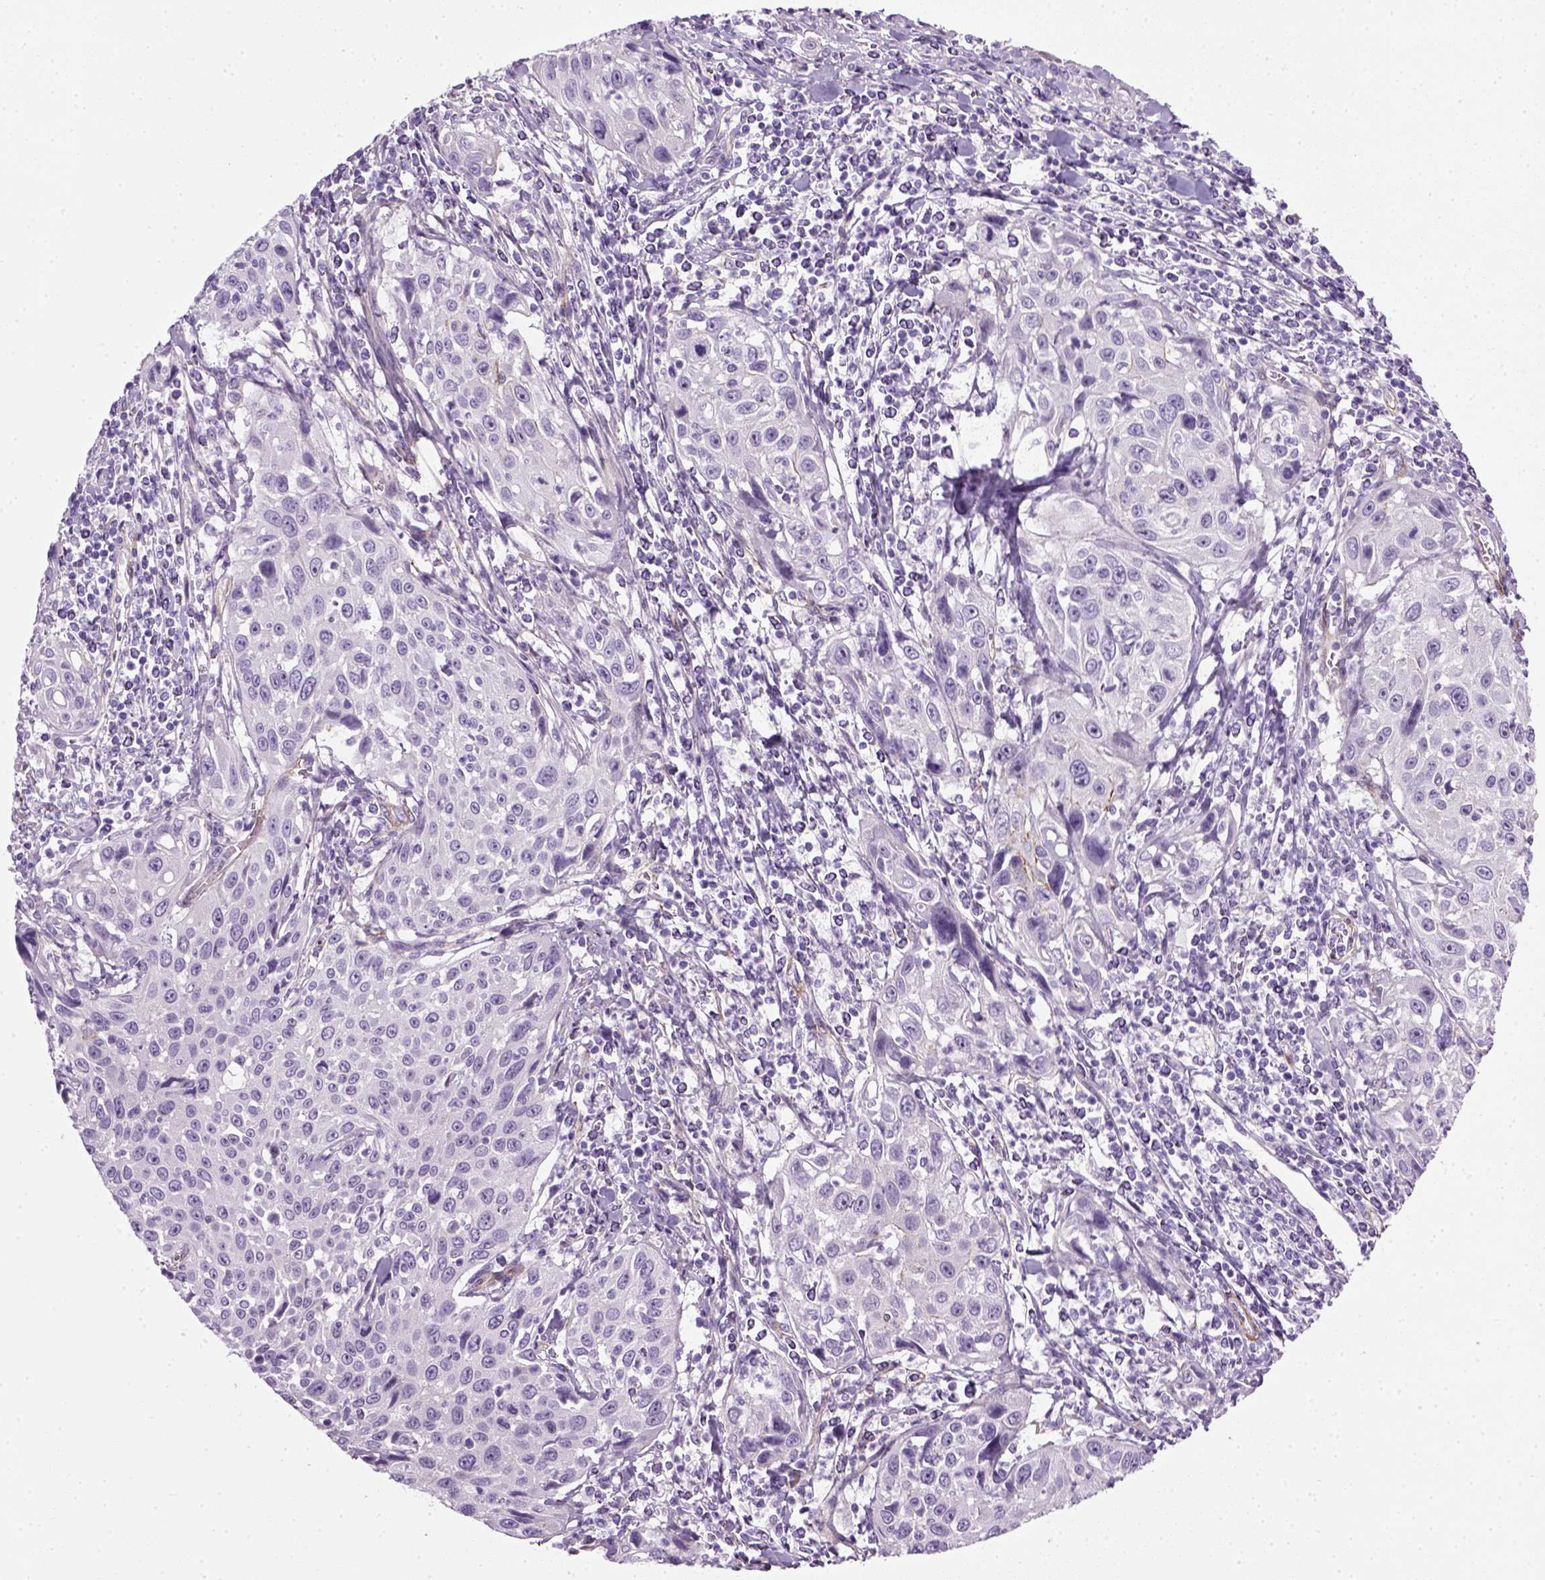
{"staining": {"intensity": "negative", "quantity": "none", "location": "none"}, "tissue": "cervical cancer", "cell_type": "Tumor cells", "image_type": "cancer", "snomed": [{"axis": "morphology", "description": "Squamous cell carcinoma, NOS"}, {"axis": "topography", "description": "Cervix"}], "caption": "IHC photomicrograph of neoplastic tissue: human squamous cell carcinoma (cervical) stained with DAB demonstrates no significant protein expression in tumor cells.", "gene": "FAM161A", "patient": {"sex": "female", "age": 26}}